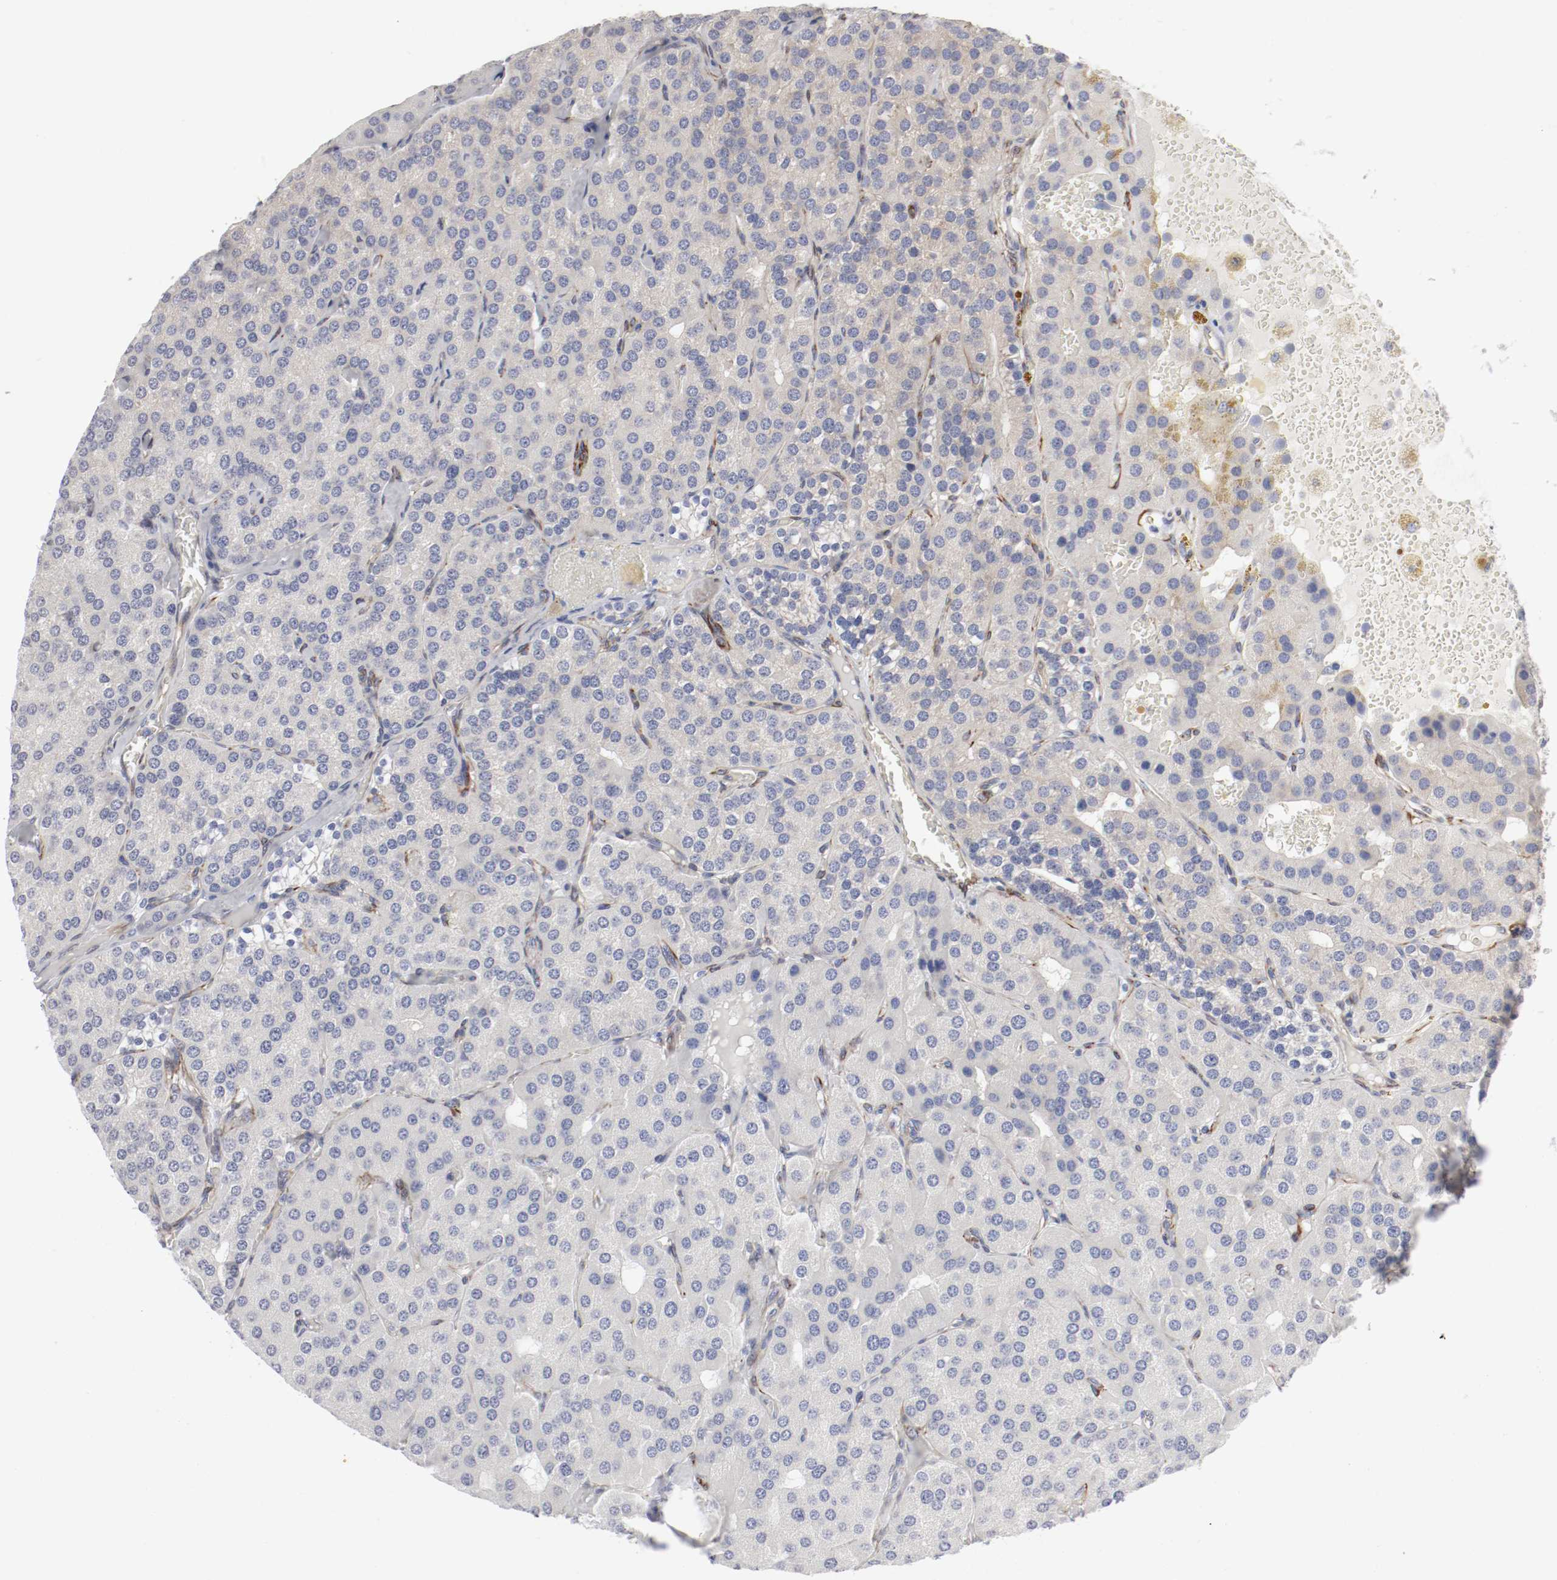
{"staining": {"intensity": "weak", "quantity": "<25%", "location": "cytoplasmic/membranous"}, "tissue": "parathyroid gland", "cell_type": "Glandular cells", "image_type": "normal", "snomed": [{"axis": "morphology", "description": "Normal tissue, NOS"}, {"axis": "morphology", "description": "Adenoma, NOS"}, {"axis": "topography", "description": "Parathyroid gland"}], "caption": "Parathyroid gland was stained to show a protein in brown. There is no significant positivity in glandular cells. (IHC, brightfield microscopy, high magnification).", "gene": "GIT1", "patient": {"sex": "female", "age": 86}}